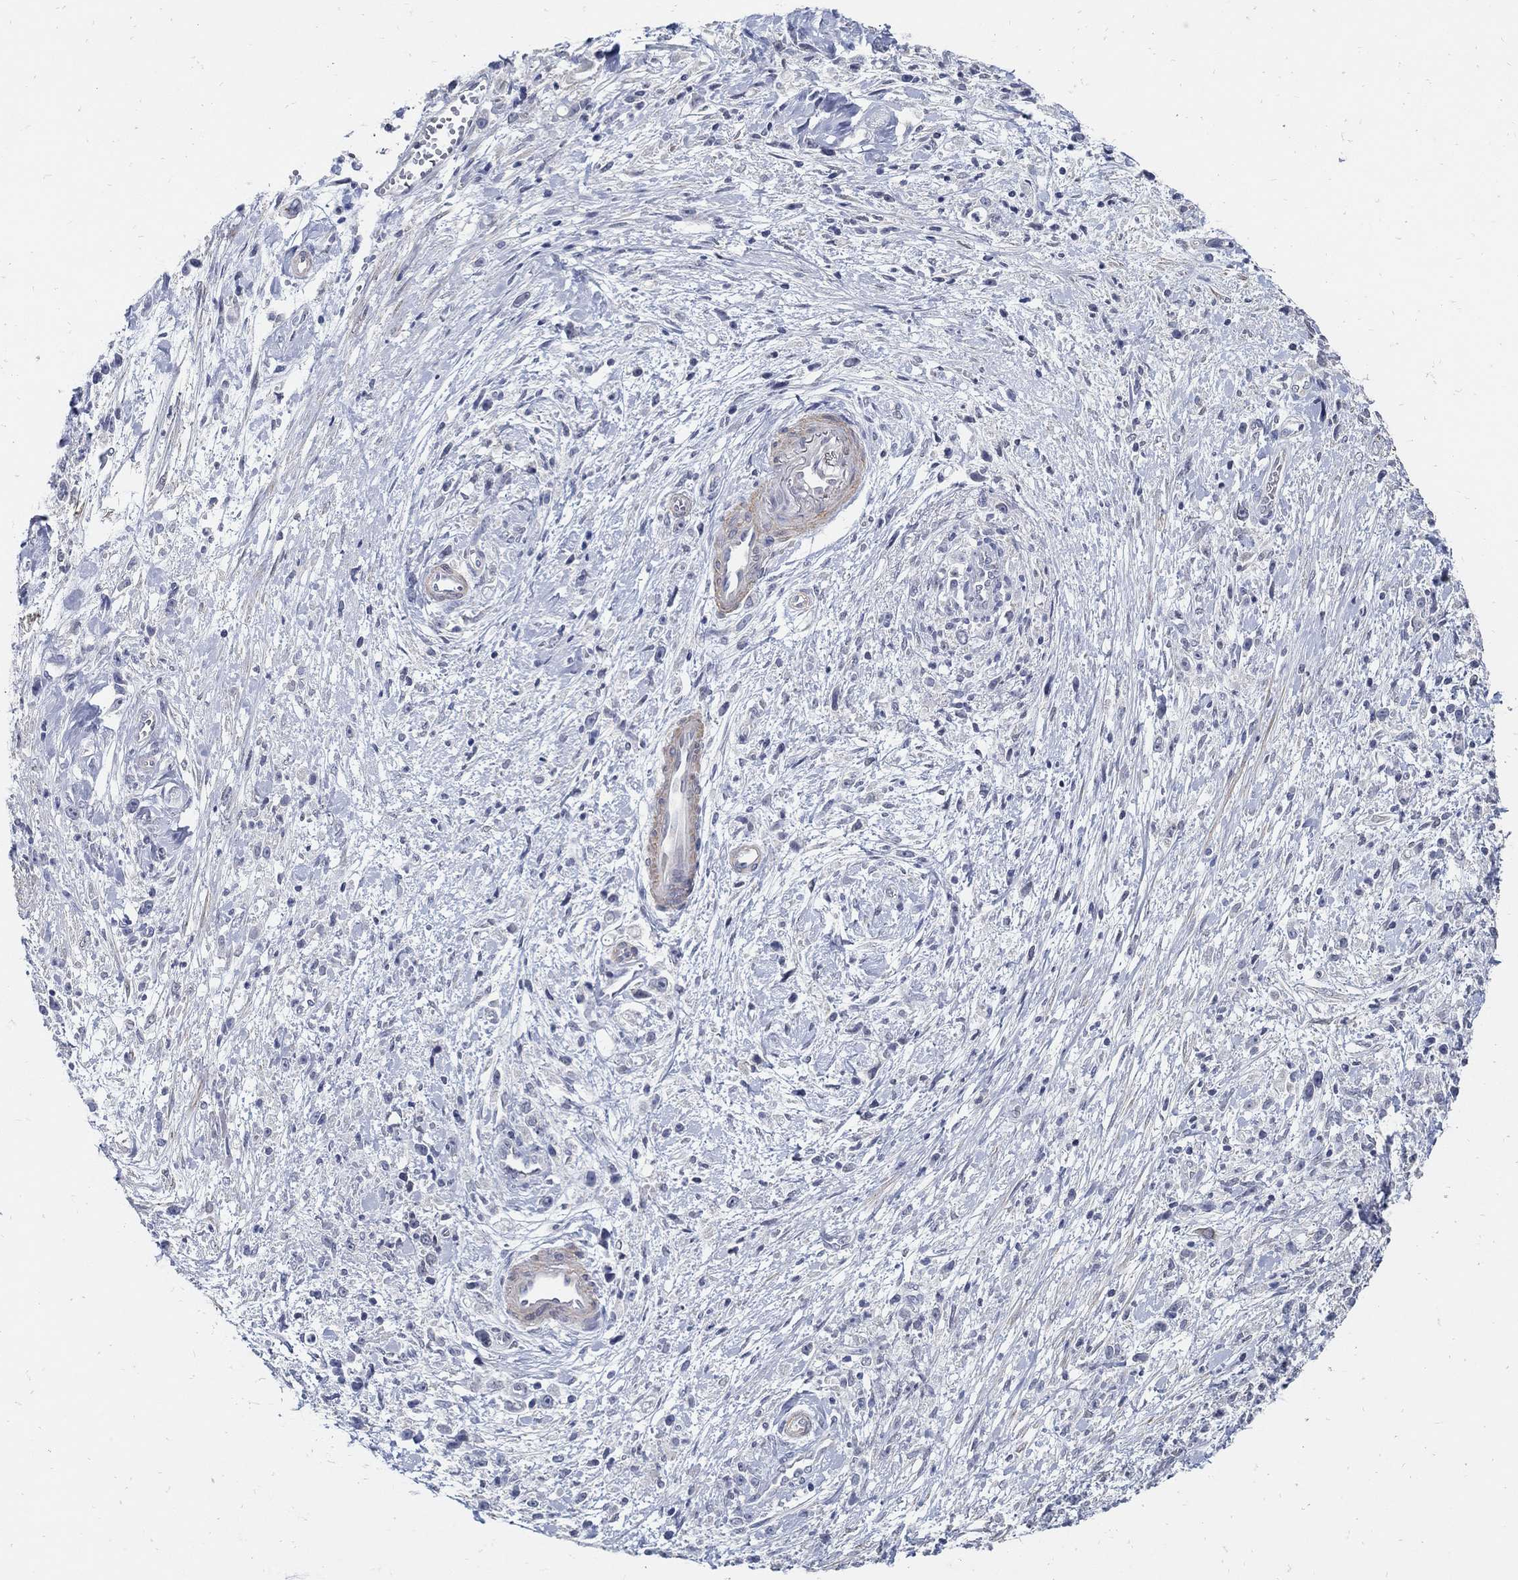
{"staining": {"intensity": "negative", "quantity": "none", "location": "none"}, "tissue": "stomach cancer", "cell_type": "Tumor cells", "image_type": "cancer", "snomed": [{"axis": "morphology", "description": "Adenocarcinoma, NOS"}, {"axis": "topography", "description": "Stomach"}], "caption": "IHC micrograph of neoplastic tissue: stomach cancer (adenocarcinoma) stained with DAB (3,3'-diaminobenzidine) shows no significant protein expression in tumor cells.", "gene": "USP29", "patient": {"sex": "female", "age": 59}}